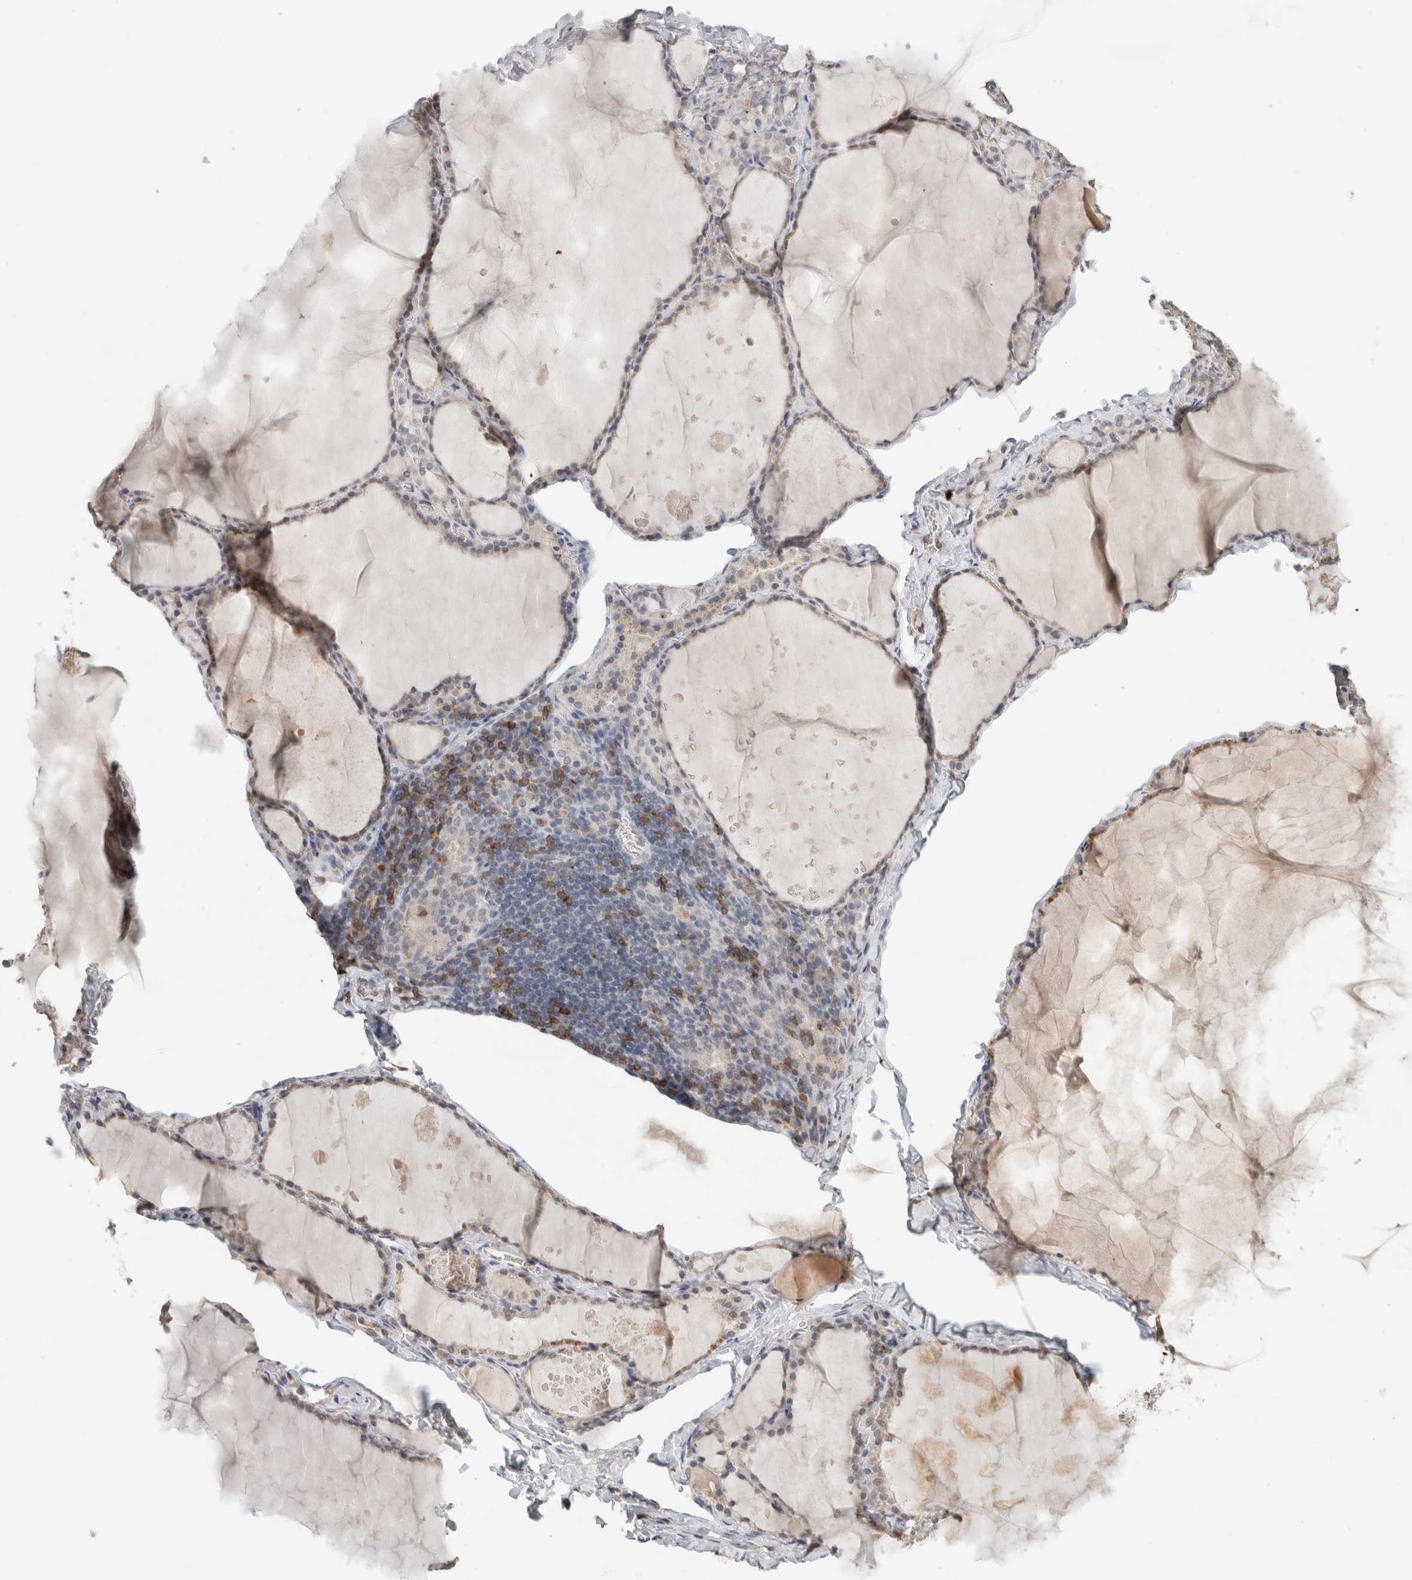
{"staining": {"intensity": "weak", "quantity": "<25%", "location": "cytoplasmic/membranous"}, "tissue": "thyroid gland", "cell_type": "Glandular cells", "image_type": "normal", "snomed": [{"axis": "morphology", "description": "Normal tissue, NOS"}, {"axis": "topography", "description": "Thyroid gland"}], "caption": "Immunohistochemistry (IHC) histopathology image of unremarkable thyroid gland: human thyroid gland stained with DAB (3,3'-diaminobenzidine) displays no significant protein expression in glandular cells.", "gene": "TRAT1", "patient": {"sex": "male", "age": 56}}